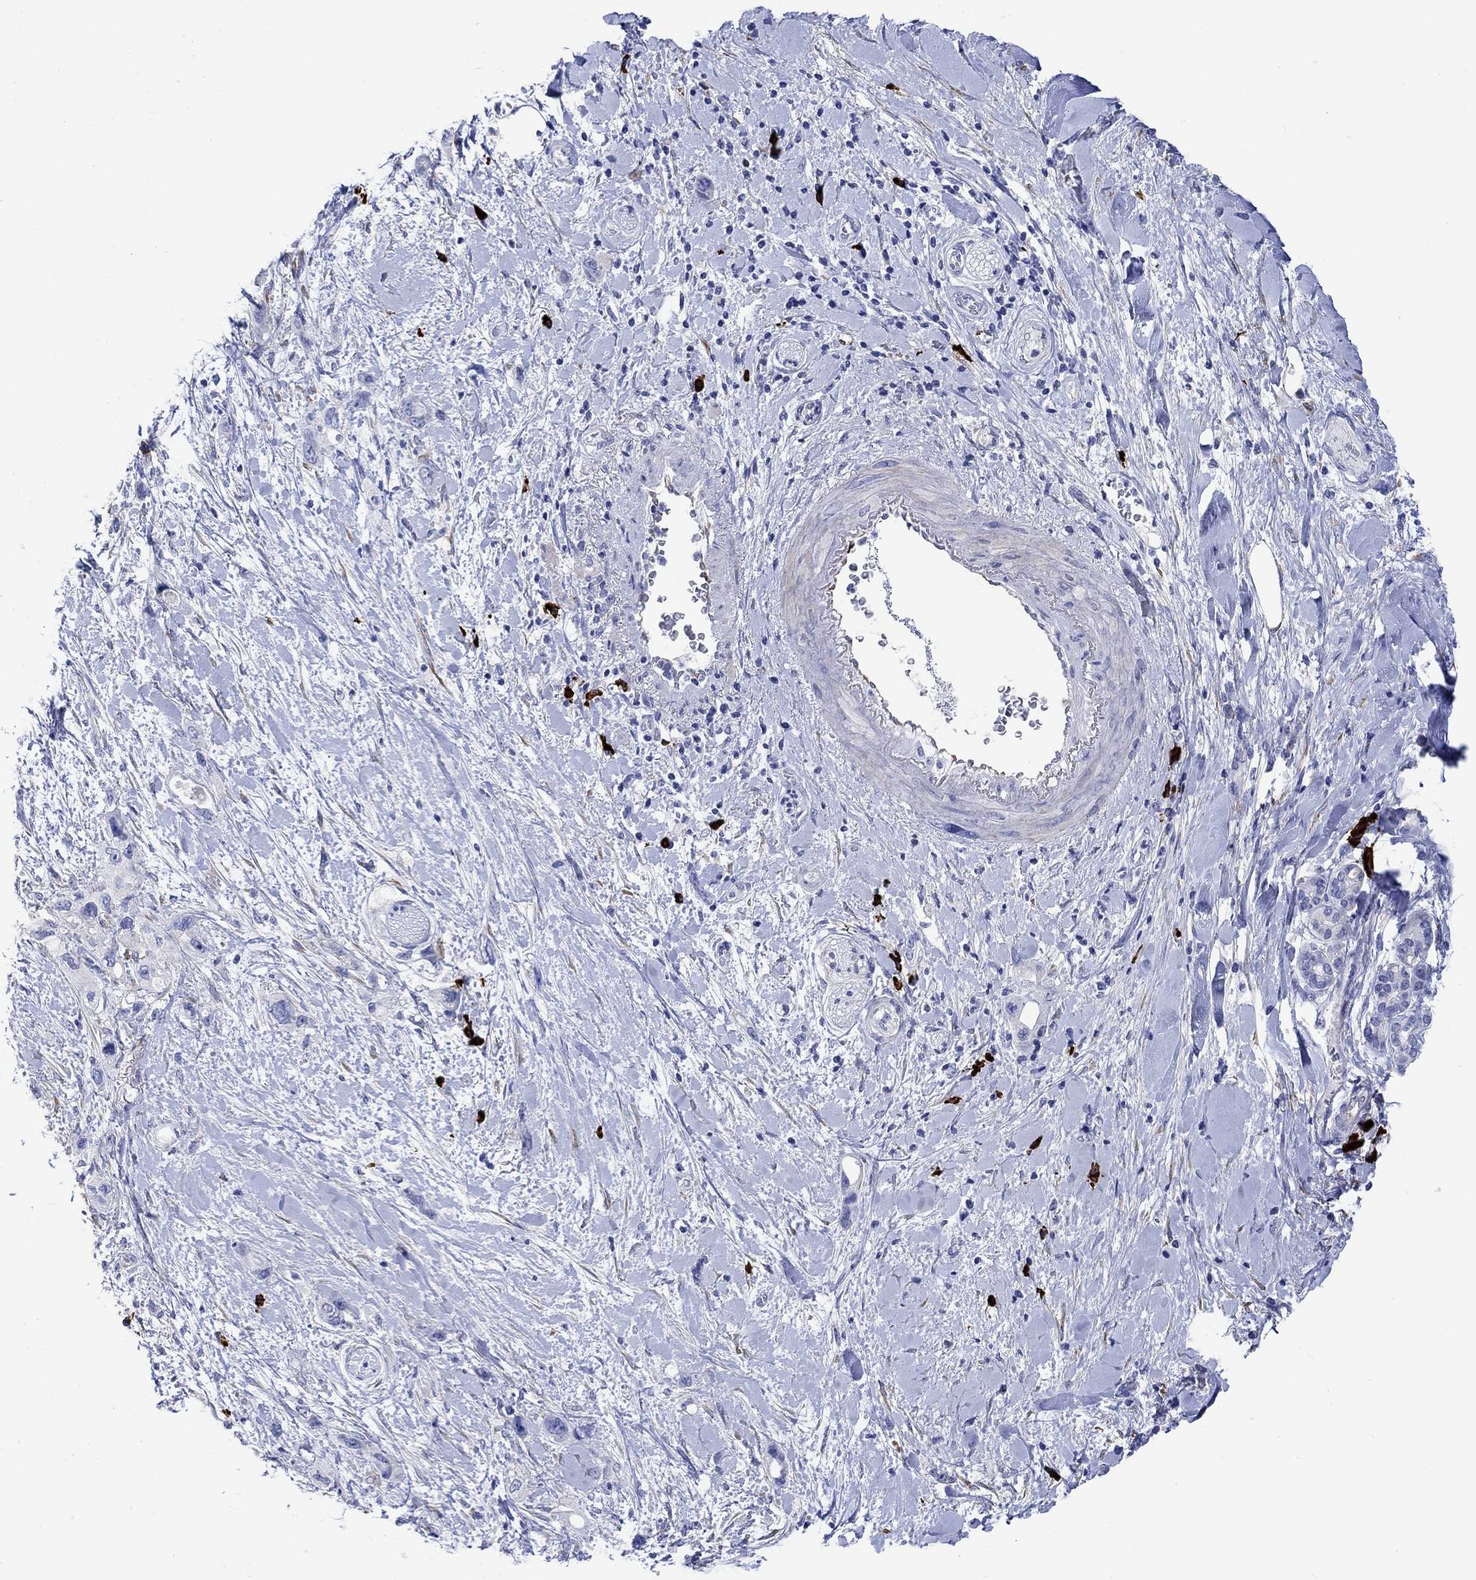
{"staining": {"intensity": "negative", "quantity": "none", "location": "none"}, "tissue": "pancreatic cancer", "cell_type": "Tumor cells", "image_type": "cancer", "snomed": [{"axis": "morphology", "description": "Adenocarcinoma, NOS"}, {"axis": "topography", "description": "Pancreas"}], "caption": "Tumor cells are negative for brown protein staining in adenocarcinoma (pancreatic). (DAB immunohistochemistry visualized using brightfield microscopy, high magnification).", "gene": "P2RY6", "patient": {"sex": "female", "age": 56}}